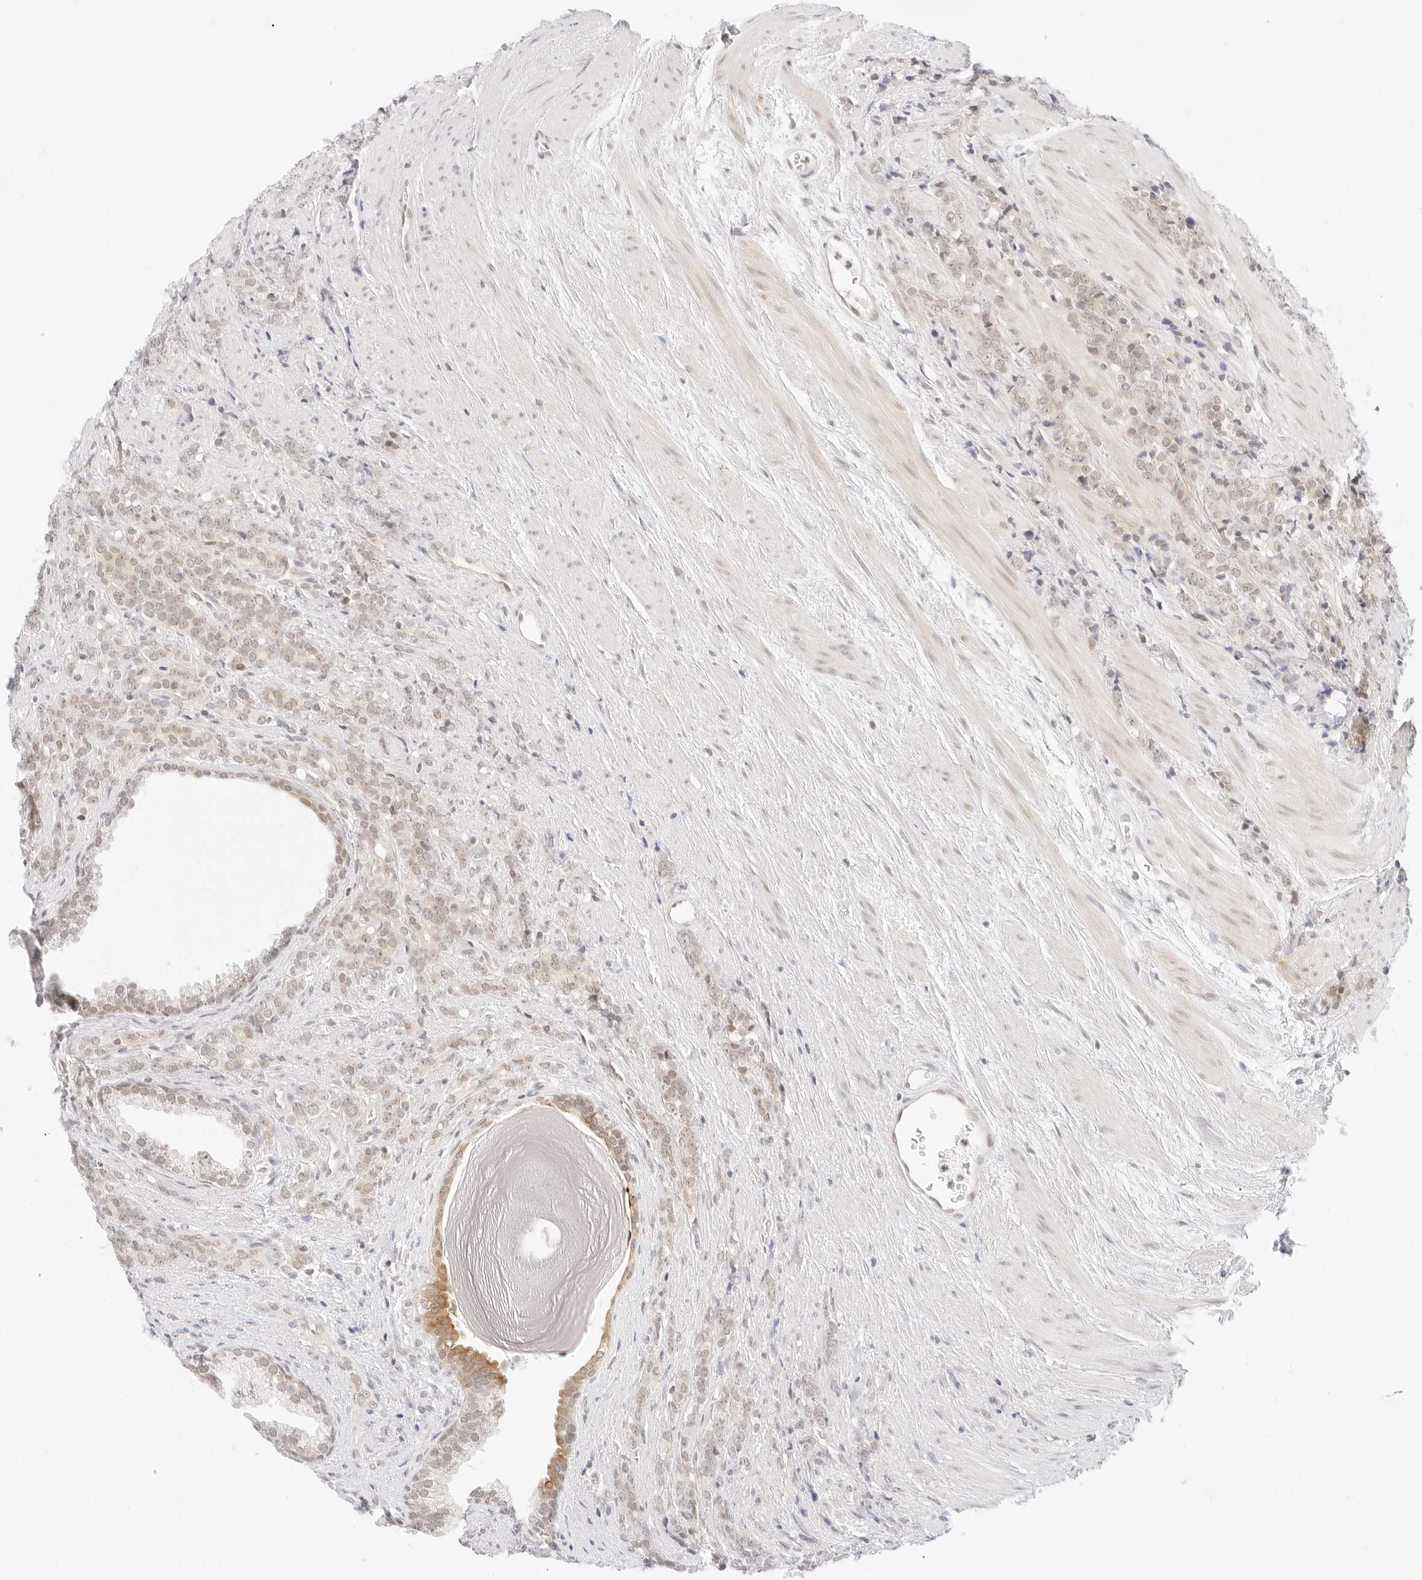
{"staining": {"intensity": "weak", "quantity": "25%-75%", "location": "nuclear"}, "tissue": "prostate cancer", "cell_type": "Tumor cells", "image_type": "cancer", "snomed": [{"axis": "morphology", "description": "Adenocarcinoma, High grade"}, {"axis": "topography", "description": "Prostate"}], "caption": "Tumor cells reveal low levels of weak nuclear expression in approximately 25%-75% of cells in prostate cancer (adenocarcinoma (high-grade)).", "gene": "POLR3C", "patient": {"sex": "male", "age": 62}}